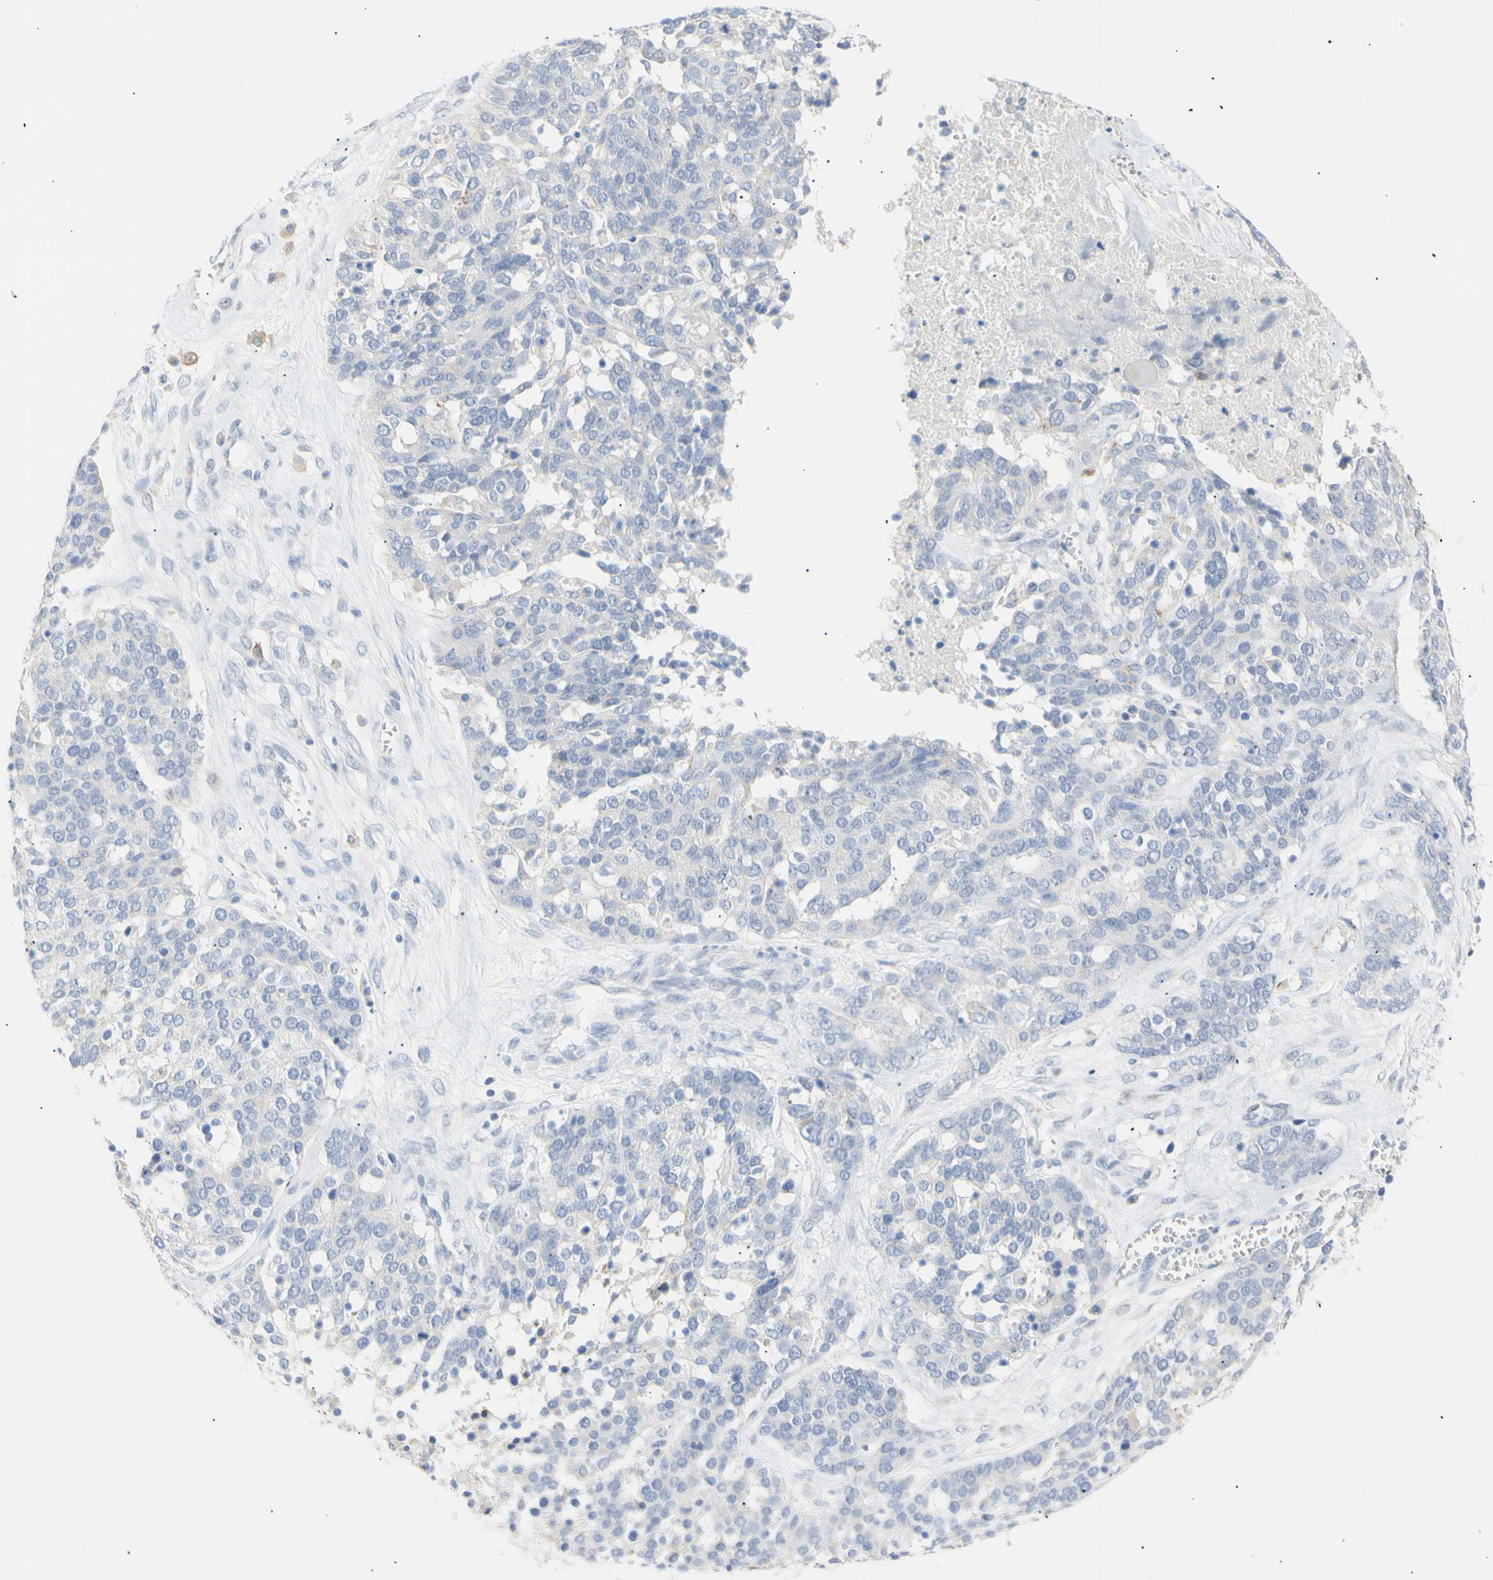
{"staining": {"intensity": "weak", "quantity": "<25%", "location": "cytoplasmic/membranous"}, "tissue": "ovarian cancer", "cell_type": "Tumor cells", "image_type": "cancer", "snomed": [{"axis": "morphology", "description": "Cystadenocarcinoma, serous, NOS"}, {"axis": "topography", "description": "Ovary"}], "caption": "DAB immunohistochemical staining of human ovarian cancer (serous cystadenocarcinoma) reveals no significant staining in tumor cells.", "gene": "B4GALNT3", "patient": {"sex": "female", "age": 44}}